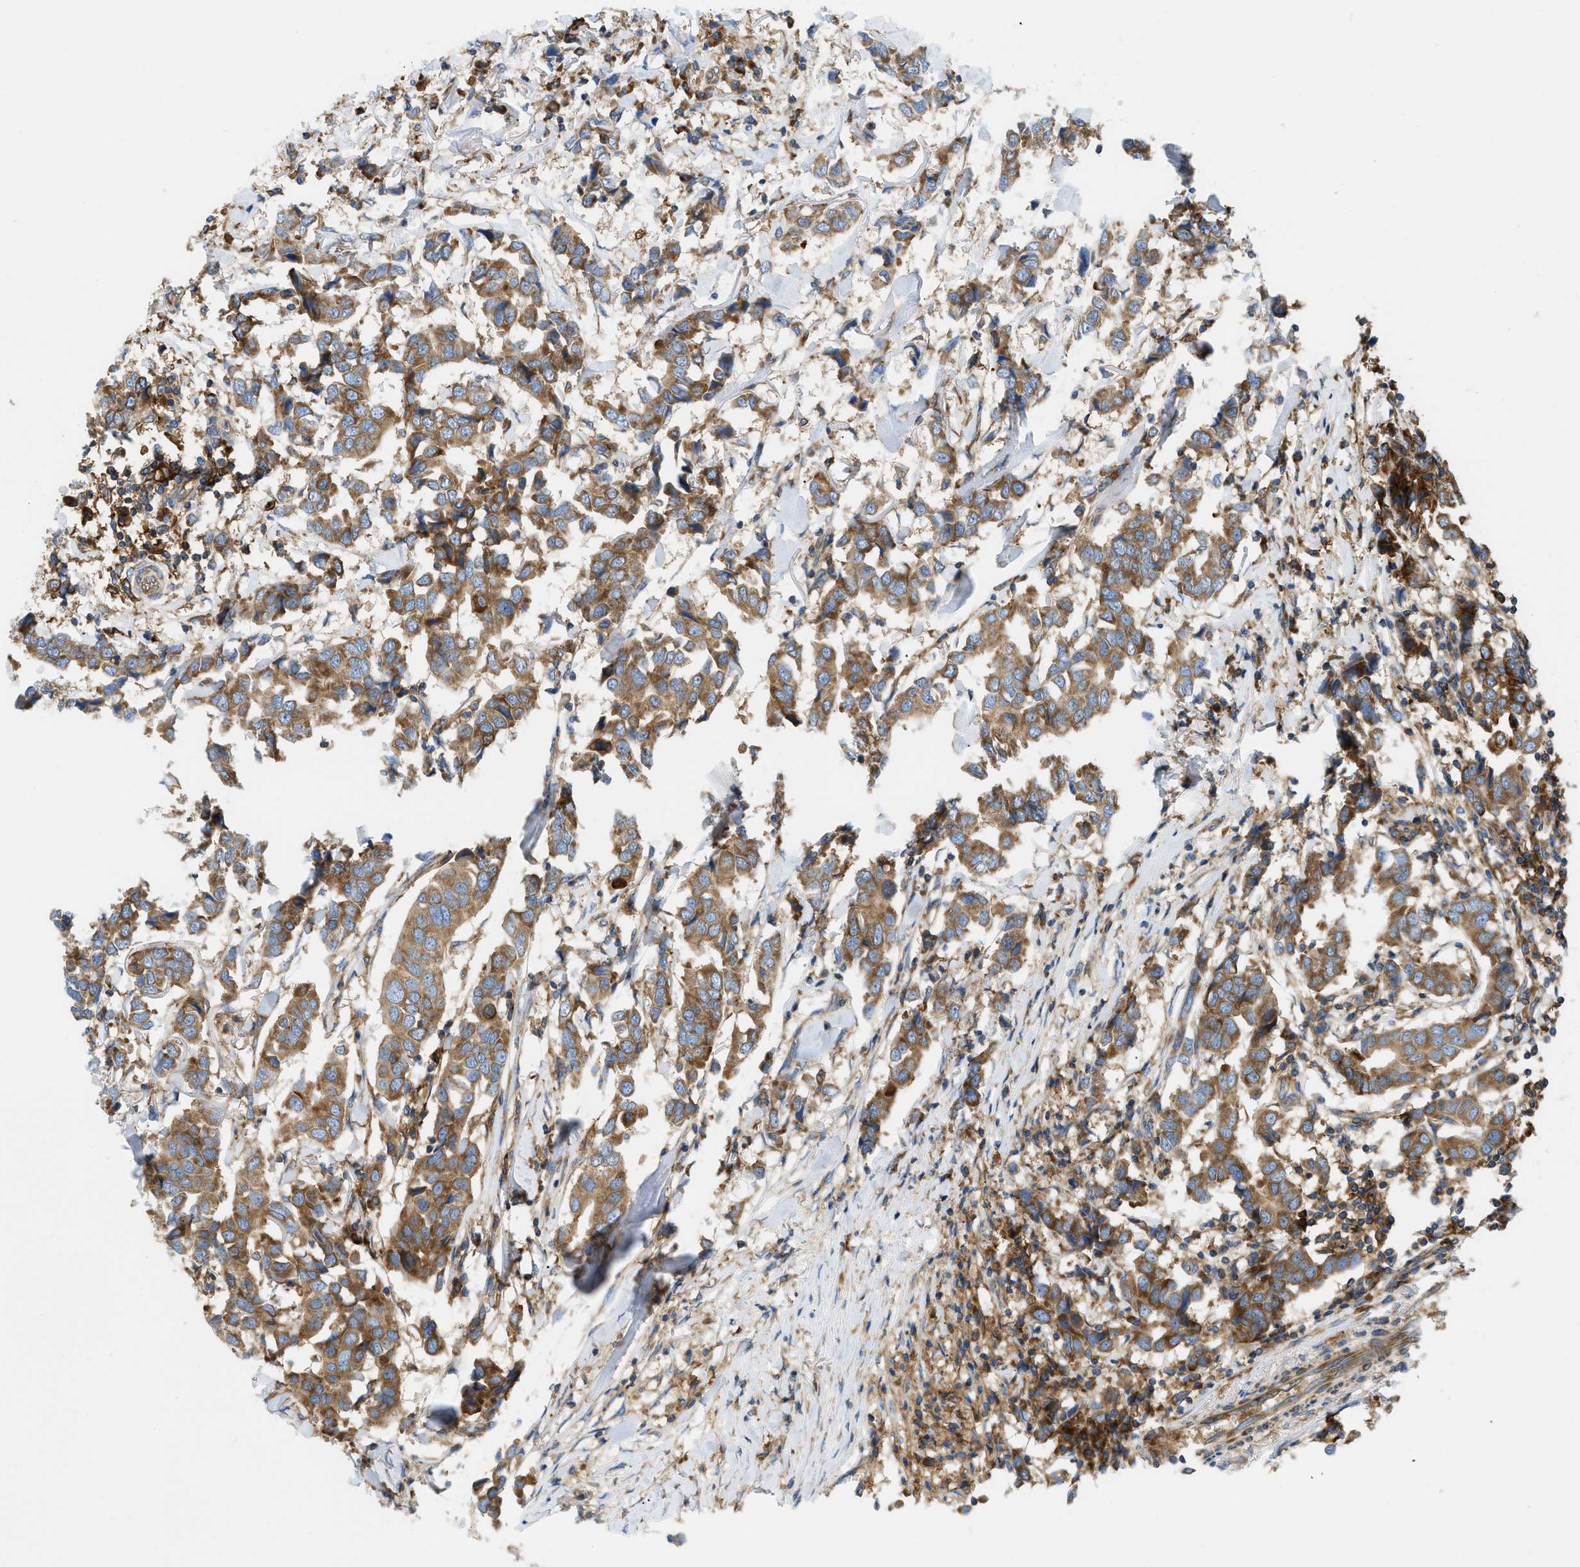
{"staining": {"intensity": "moderate", "quantity": ">75%", "location": "cytoplasmic/membranous"}, "tissue": "breast cancer", "cell_type": "Tumor cells", "image_type": "cancer", "snomed": [{"axis": "morphology", "description": "Duct carcinoma"}, {"axis": "topography", "description": "Breast"}], "caption": "Immunohistochemical staining of human breast cancer (intraductal carcinoma) demonstrates medium levels of moderate cytoplasmic/membranous staining in approximately >75% of tumor cells.", "gene": "GPAT4", "patient": {"sex": "female", "age": 80}}